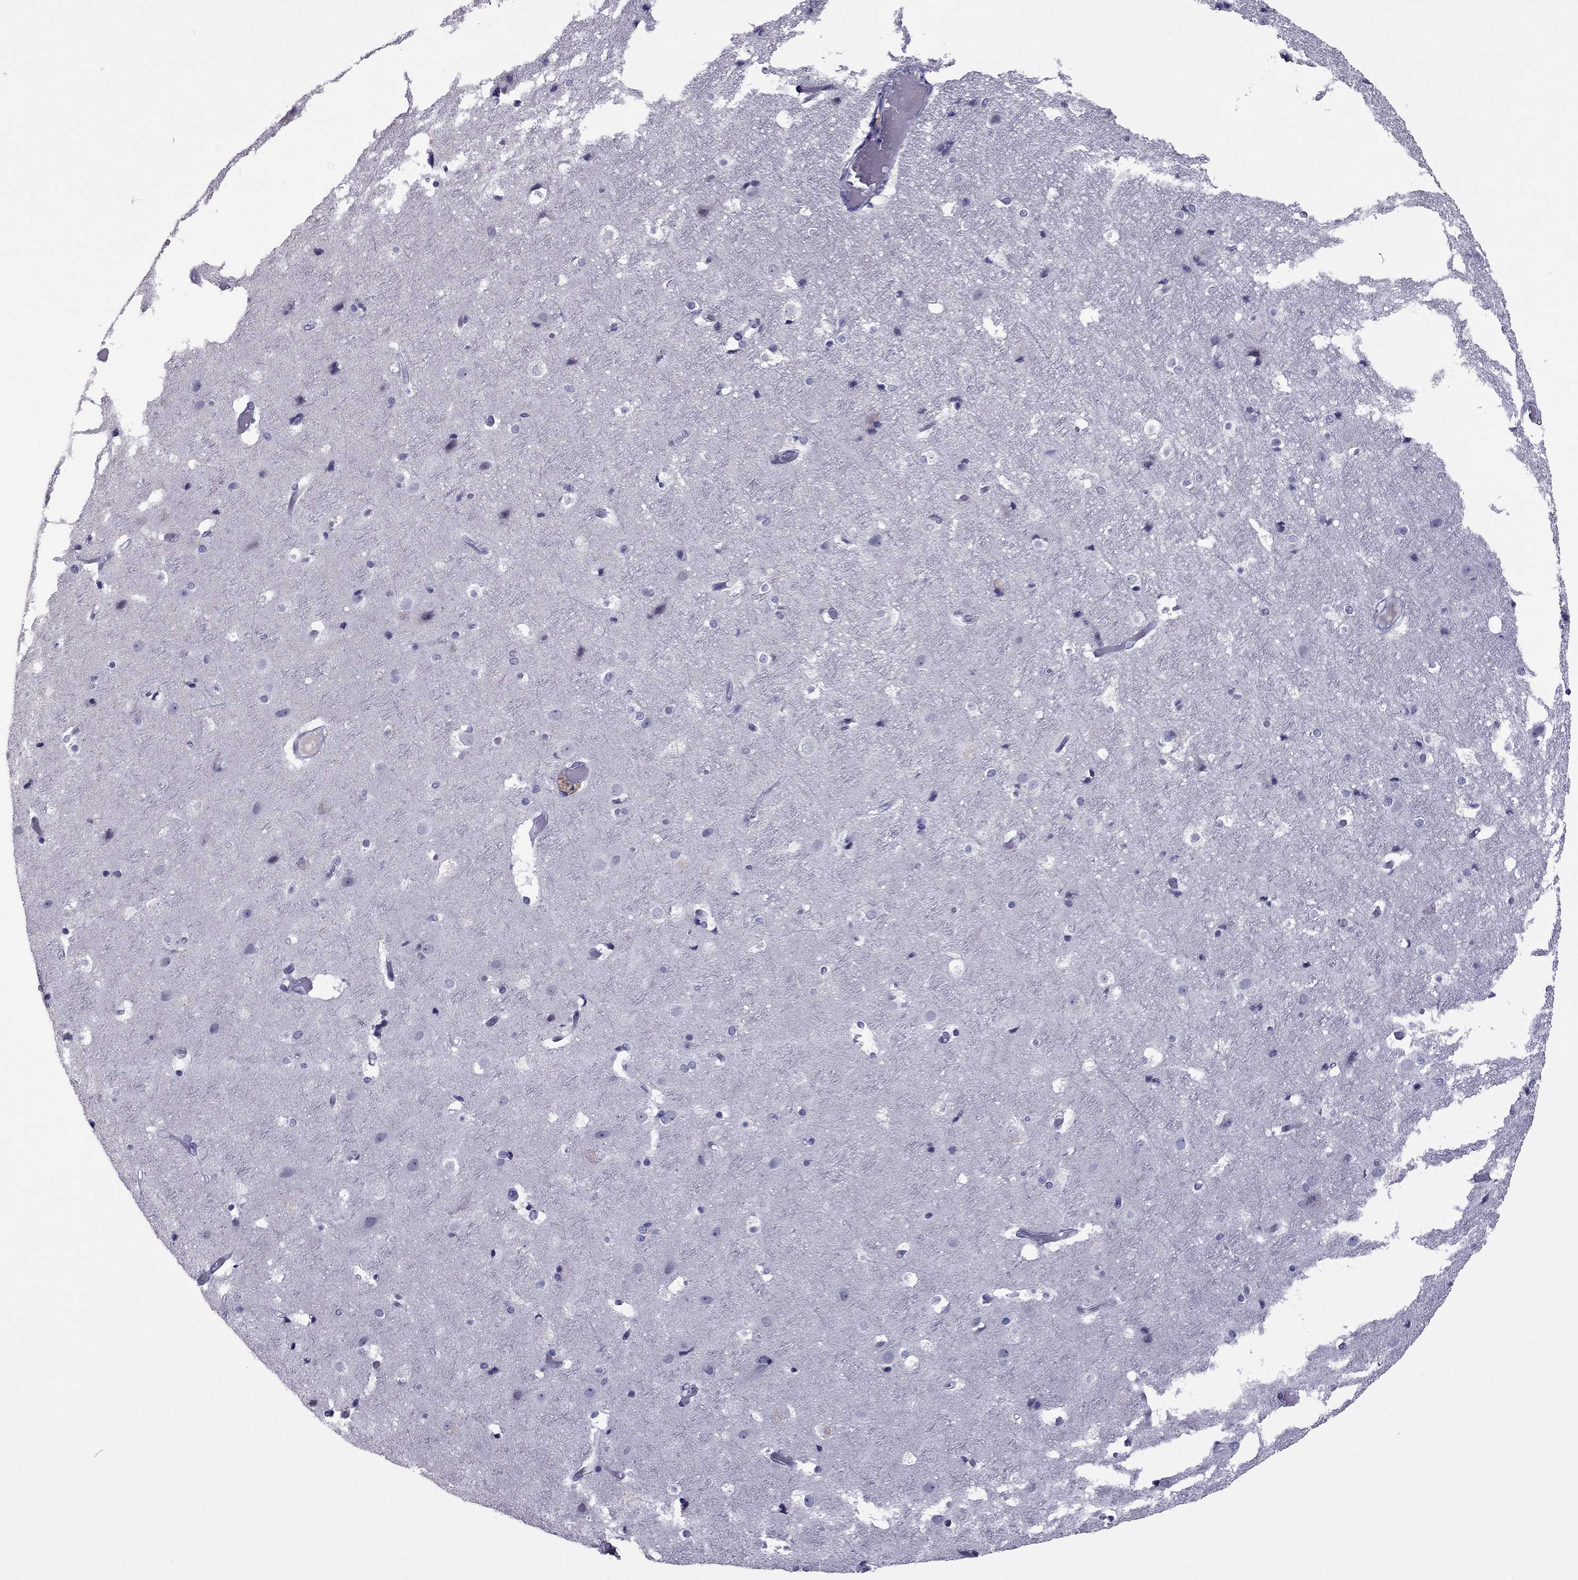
{"staining": {"intensity": "negative", "quantity": "none", "location": "none"}, "tissue": "cerebral cortex", "cell_type": "Endothelial cells", "image_type": "normal", "snomed": [{"axis": "morphology", "description": "Normal tissue, NOS"}, {"axis": "topography", "description": "Cerebral cortex"}], "caption": "The photomicrograph shows no significant positivity in endothelial cells of cerebral cortex.", "gene": "MYBPH", "patient": {"sex": "female", "age": 52}}